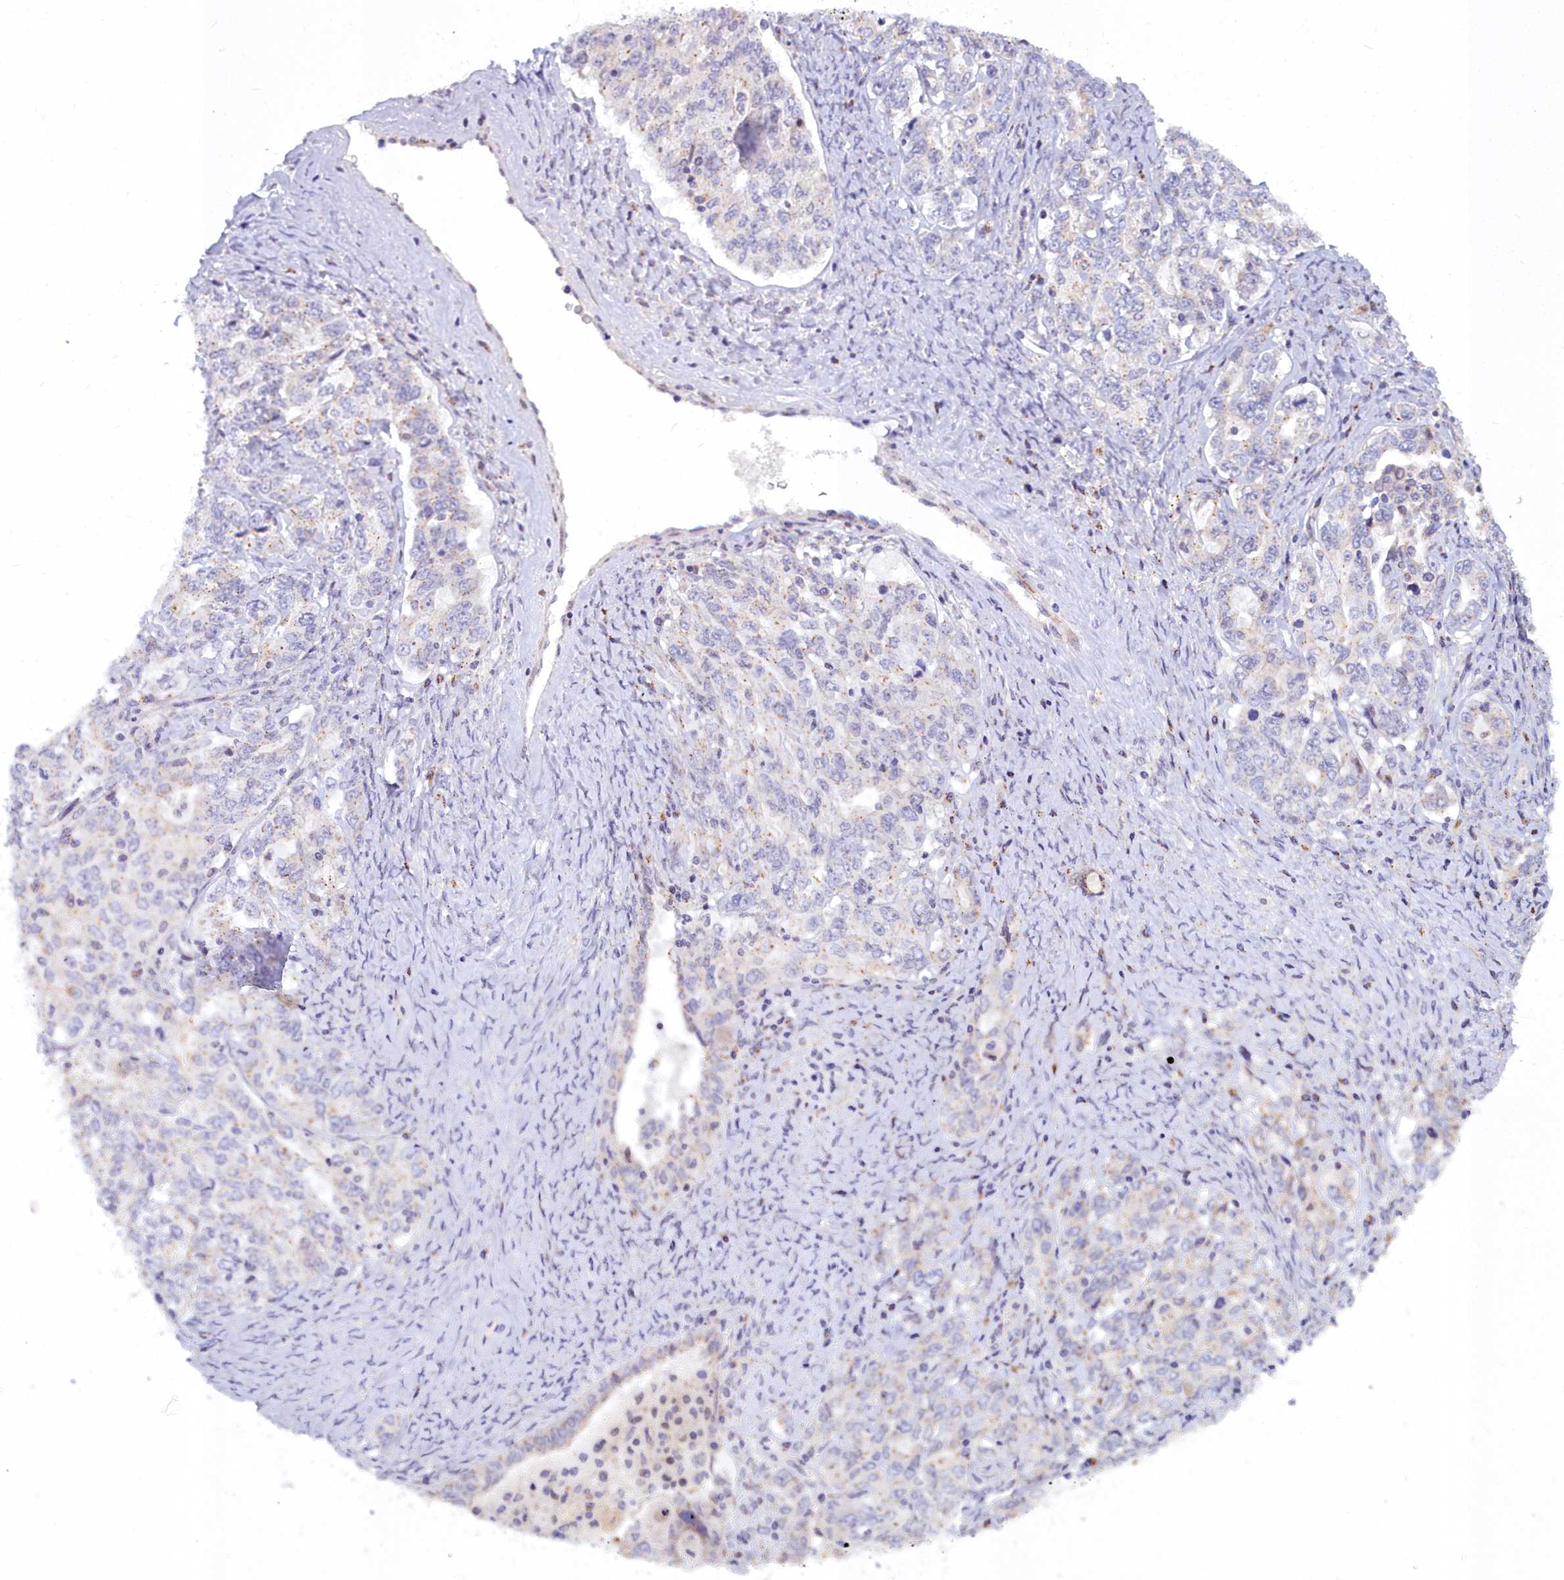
{"staining": {"intensity": "weak", "quantity": "<25%", "location": "cytoplasmic/membranous"}, "tissue": "ovarian cancer", "cell_type": "Tumor cells", "image_type": "cancer", "snomed": [{"axis": "morphology", "description": "Carcinoma, endometroid"}, {"axis": "topography", "description": "Ovary"}], "caption": "Immunohistochemistry photomicrograph of neoplastic tissue: human ovarian cancer stained with DAB (3,3'-diaminobenzidine) displays no significant protein expression in tumor cells.", "gene": "WDPCP", "patient": {"sex": "female", "age": 62}}